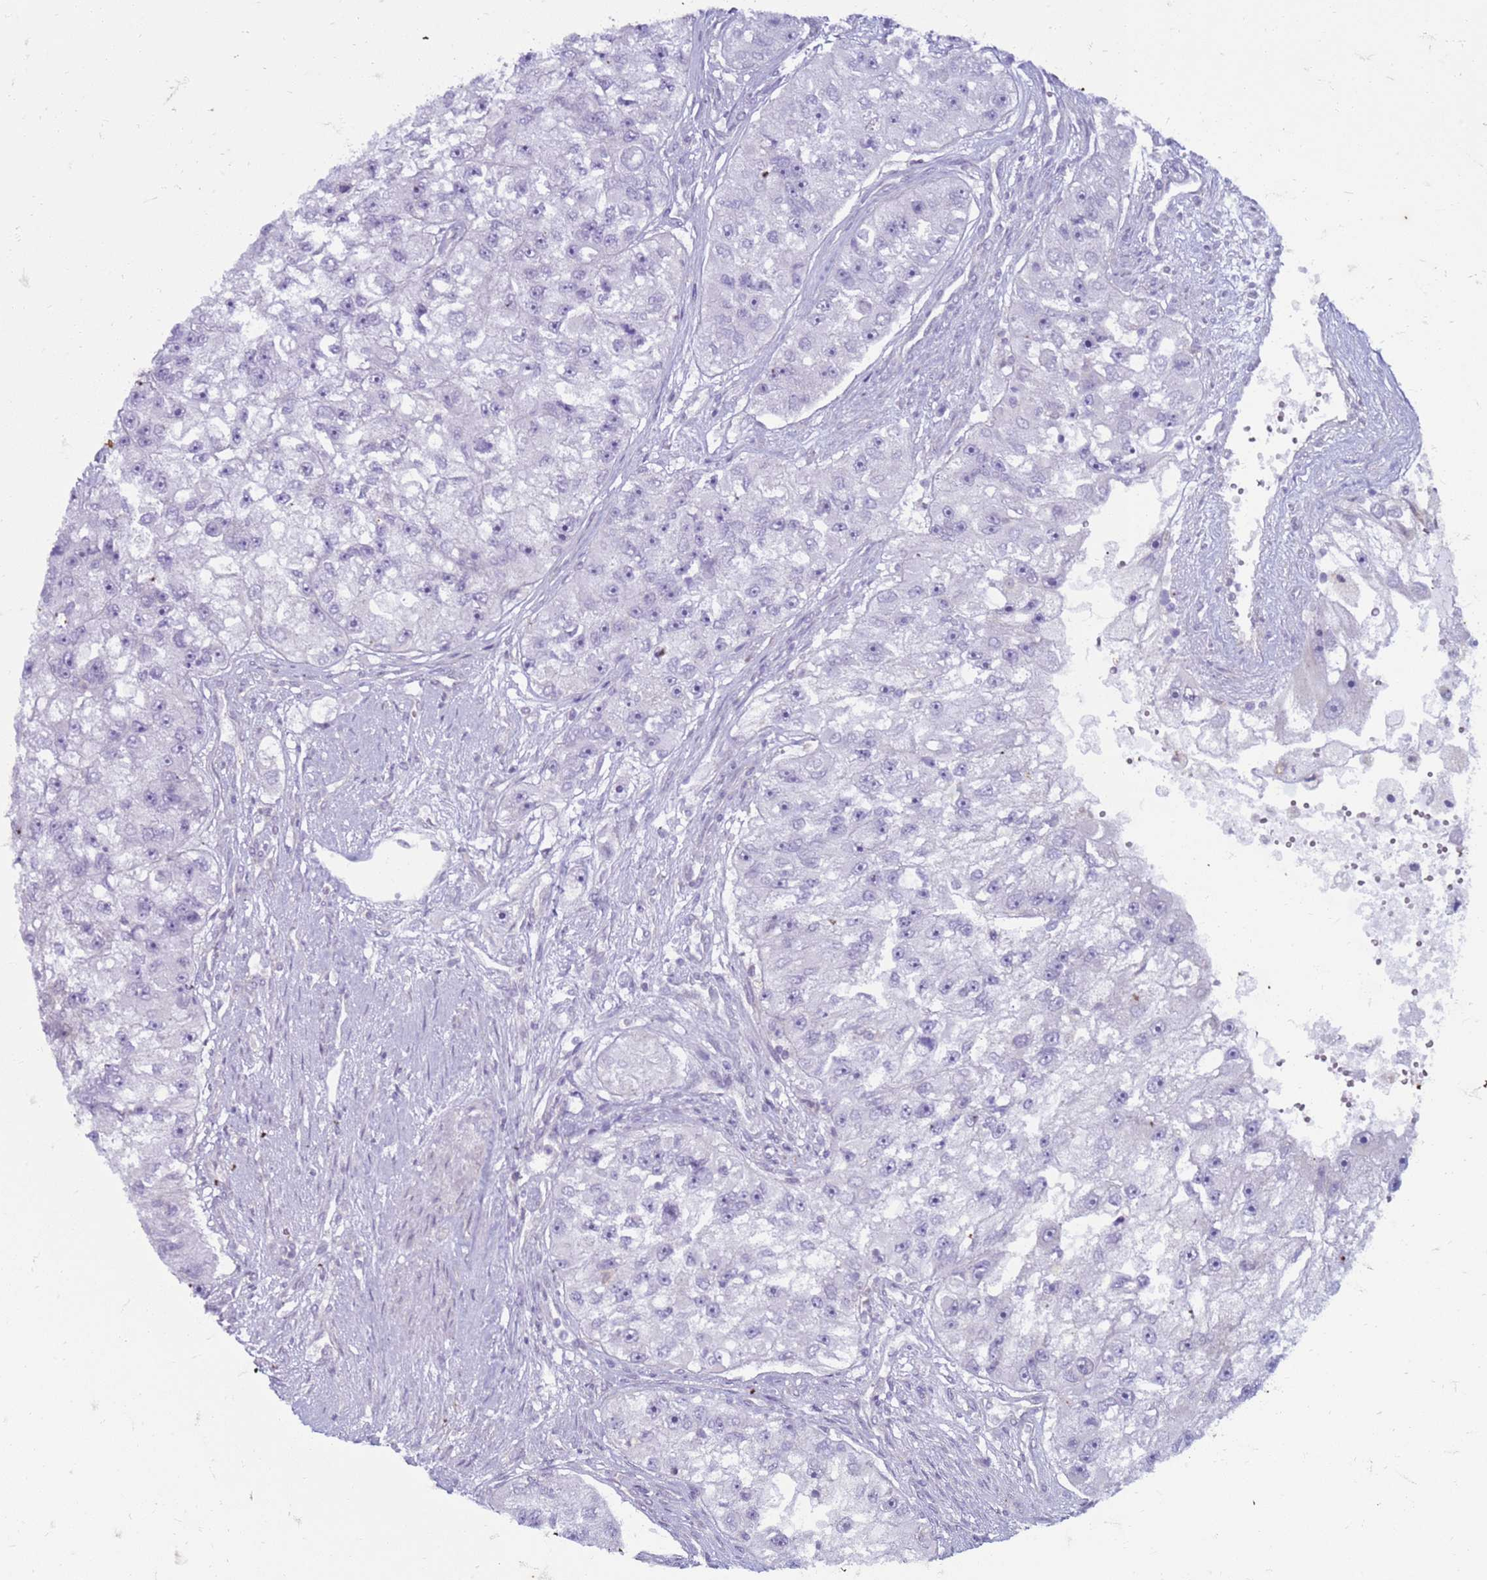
{"staining": {"intensity": "negative", "quantity": "none", "location": "none"}, "tissue": "renal cancer", "cell_type": "Tumor cells", "image_type": "cancer", "snomed": [{"axis": "morphology", "description": "Adenocarcinoma, NOS"}, {"axis": "topography", "description": "Kidney"}], "caption": "This is an immunohistochemistry micrograph of adenocarcinoma (renal). There is no positivity in tumor cells.", "gene": "SLC15A3", "patient": {"sex": "male", "age": 63}}